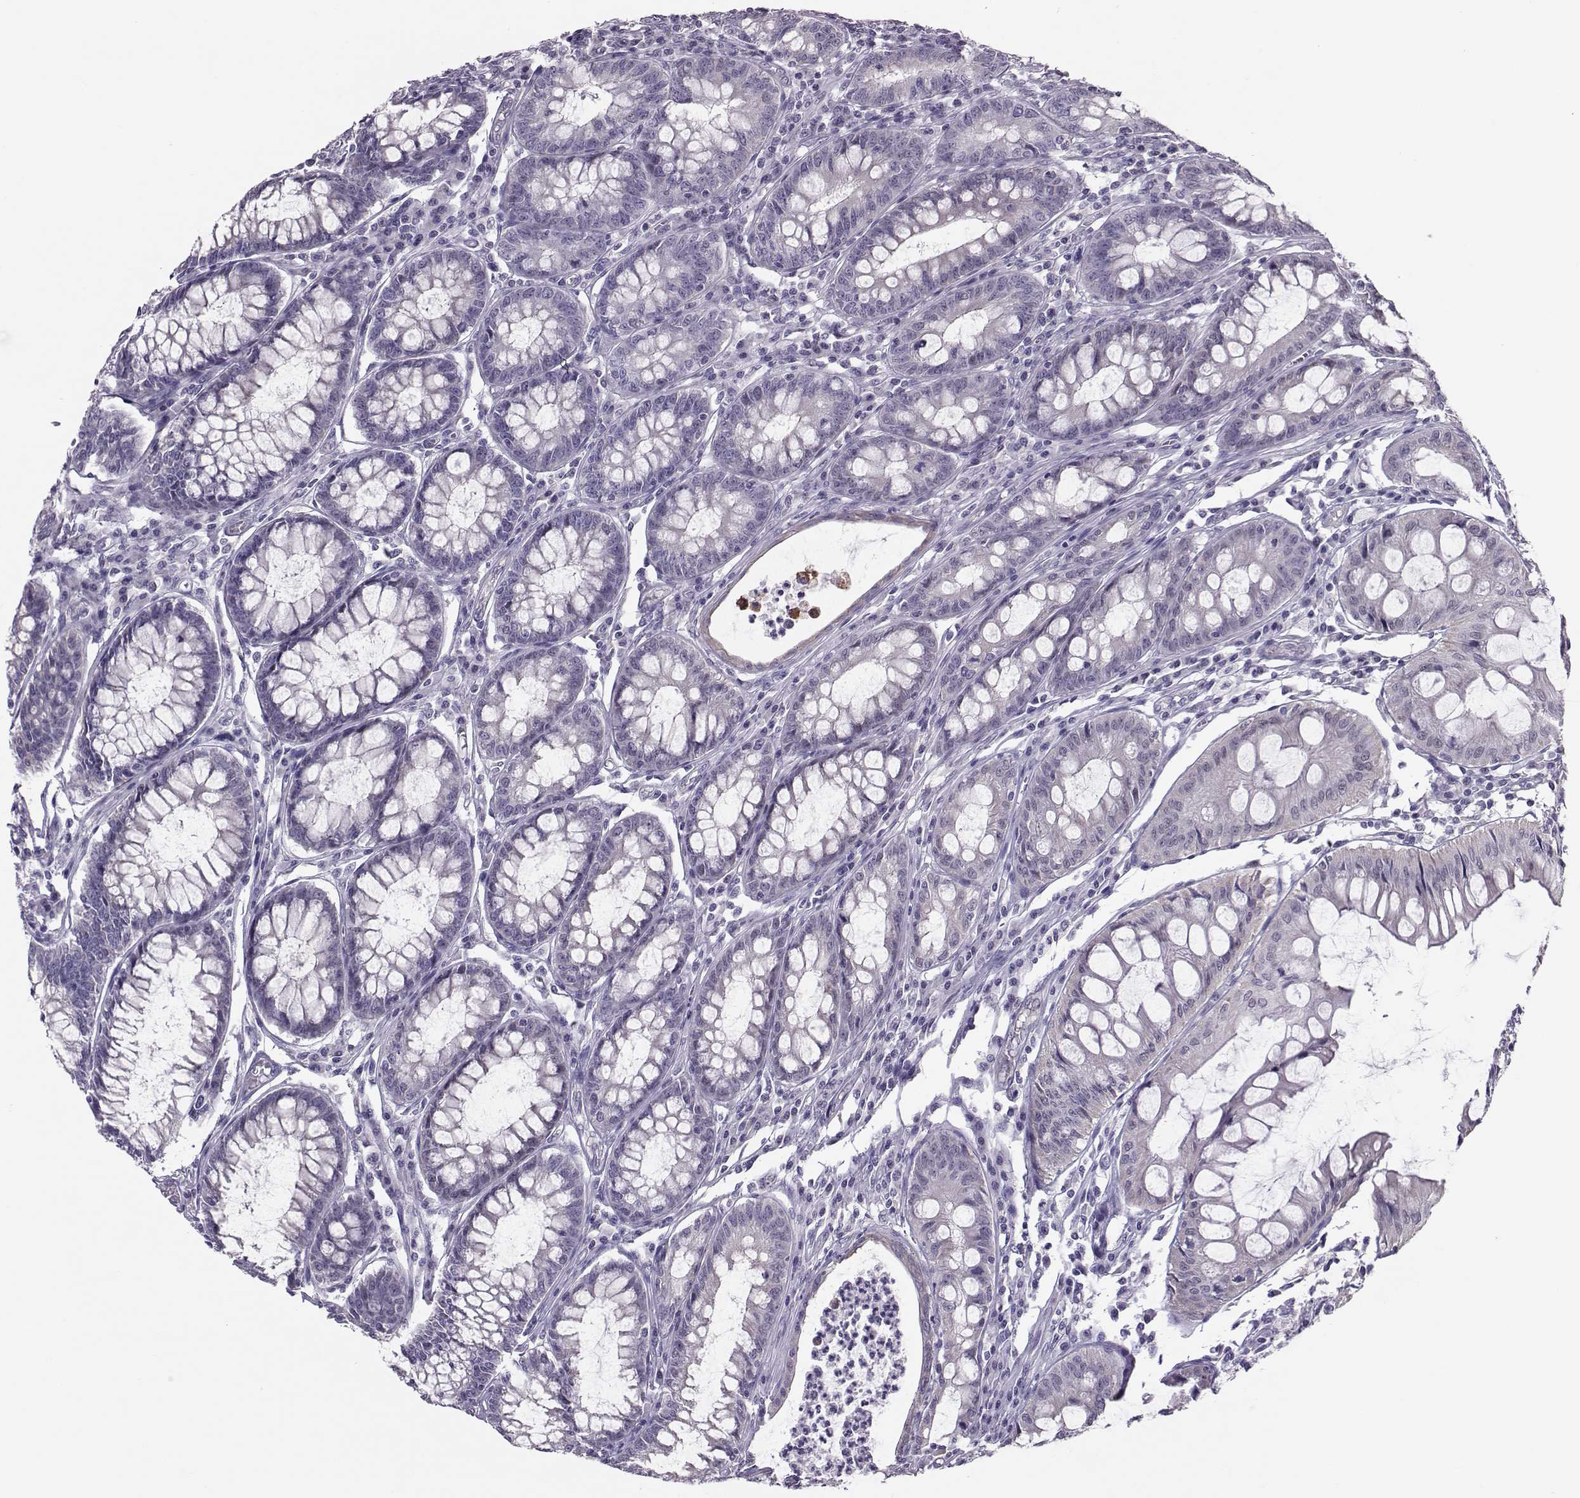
{"staining": {"intensity": "negative", "quantity": "none", "location": "none"}, "tissue": "colorectal cancer", "cell_type": "Tumor cells", "image_type": "cancer", "snomed": [{"axis": "morphology", "description": "Adenocarcinoma, NOS"}, {"axis": "topography", "description": "Rectum"}], "caption": "An immunohistochemistry image of adenocarcinoma (colorectal) is shown. There is no staining in tumor cells of adenocarcinoma (colorectal).", "gene": "DNAAF1", "patient": {"sex": "female", "age": 85}}